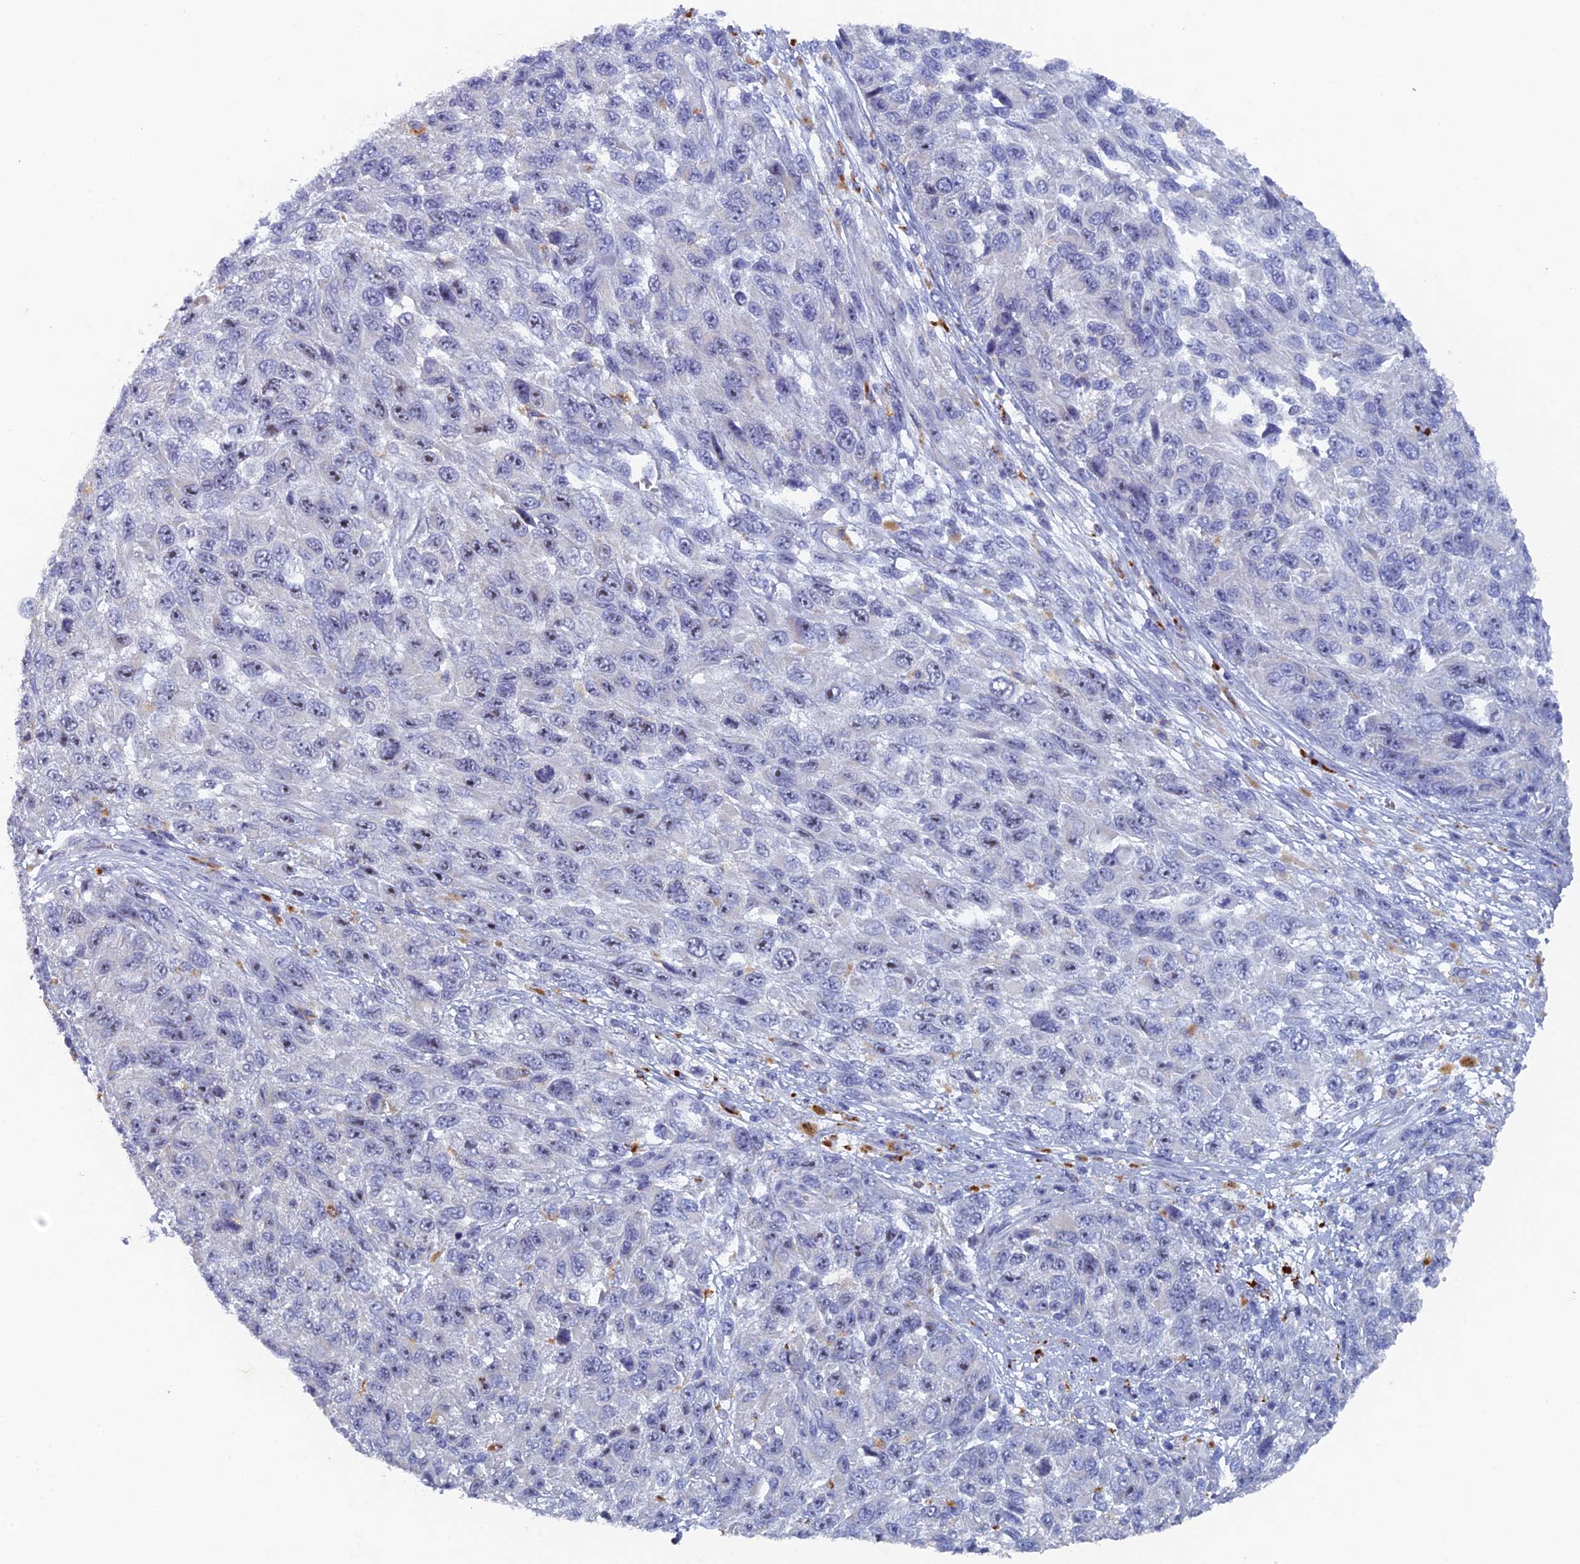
{"staining": {"intensity": "negative", "quantity": "none", "location": "none"}, "tissue": "melanoma", "cell_type": "Tumor cells", "image_type": "cancer", "snomed": [{"axis": "morphology", "description": "Normal tissue, NOS"}, {"axis": "morphology", "description": "Malignant melanoma, NOS"}, {"axis": "topography", "description": "Skin"}], "caption": "Tumor cells are negative for protein expression in human malignant melanoma.", "gene": "SRFBP1", "patient": {"sex": "female", "age": 96}}